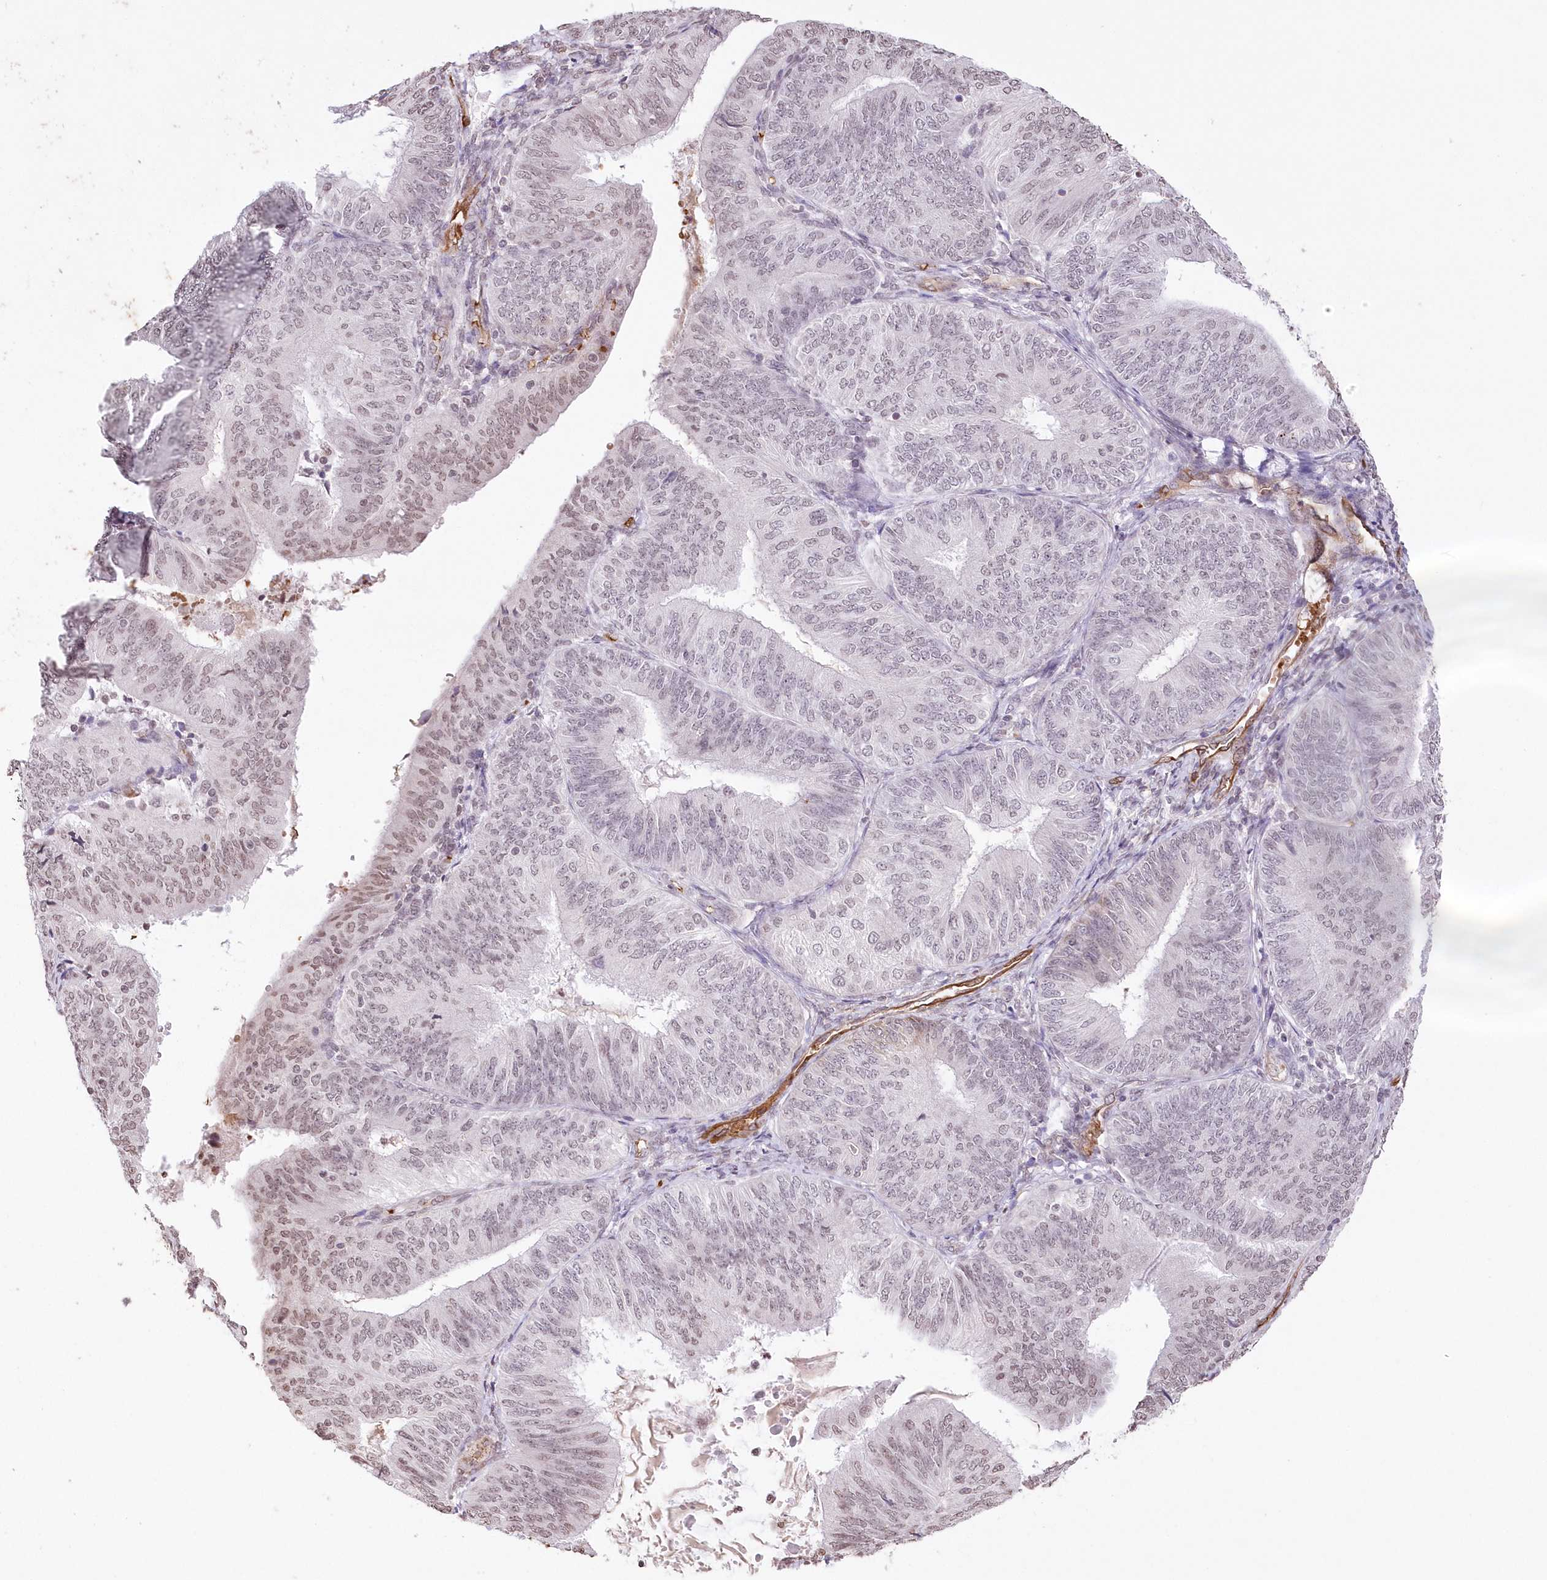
{"staining": {"intensity": "moderate", "quantity": "<25%", "location": "cytoplasmic/membranous"}, "tissue": "endometrial cancer", "cell_type": "Tumor cells", "image_type": "cancer", "snomed": [{"axis": "morphology", "description": "Adenocarcinoma, NOS"}, {"axis": "topography", "description": "Endometrium"}], "caption": "The immunohistochemical stain shows moderate cytoplasmic/membranous staining in tumor cells of endometrial cancer tissue.", "gene": "RBM27", "patient": {"sex": "female", "age": 58}}